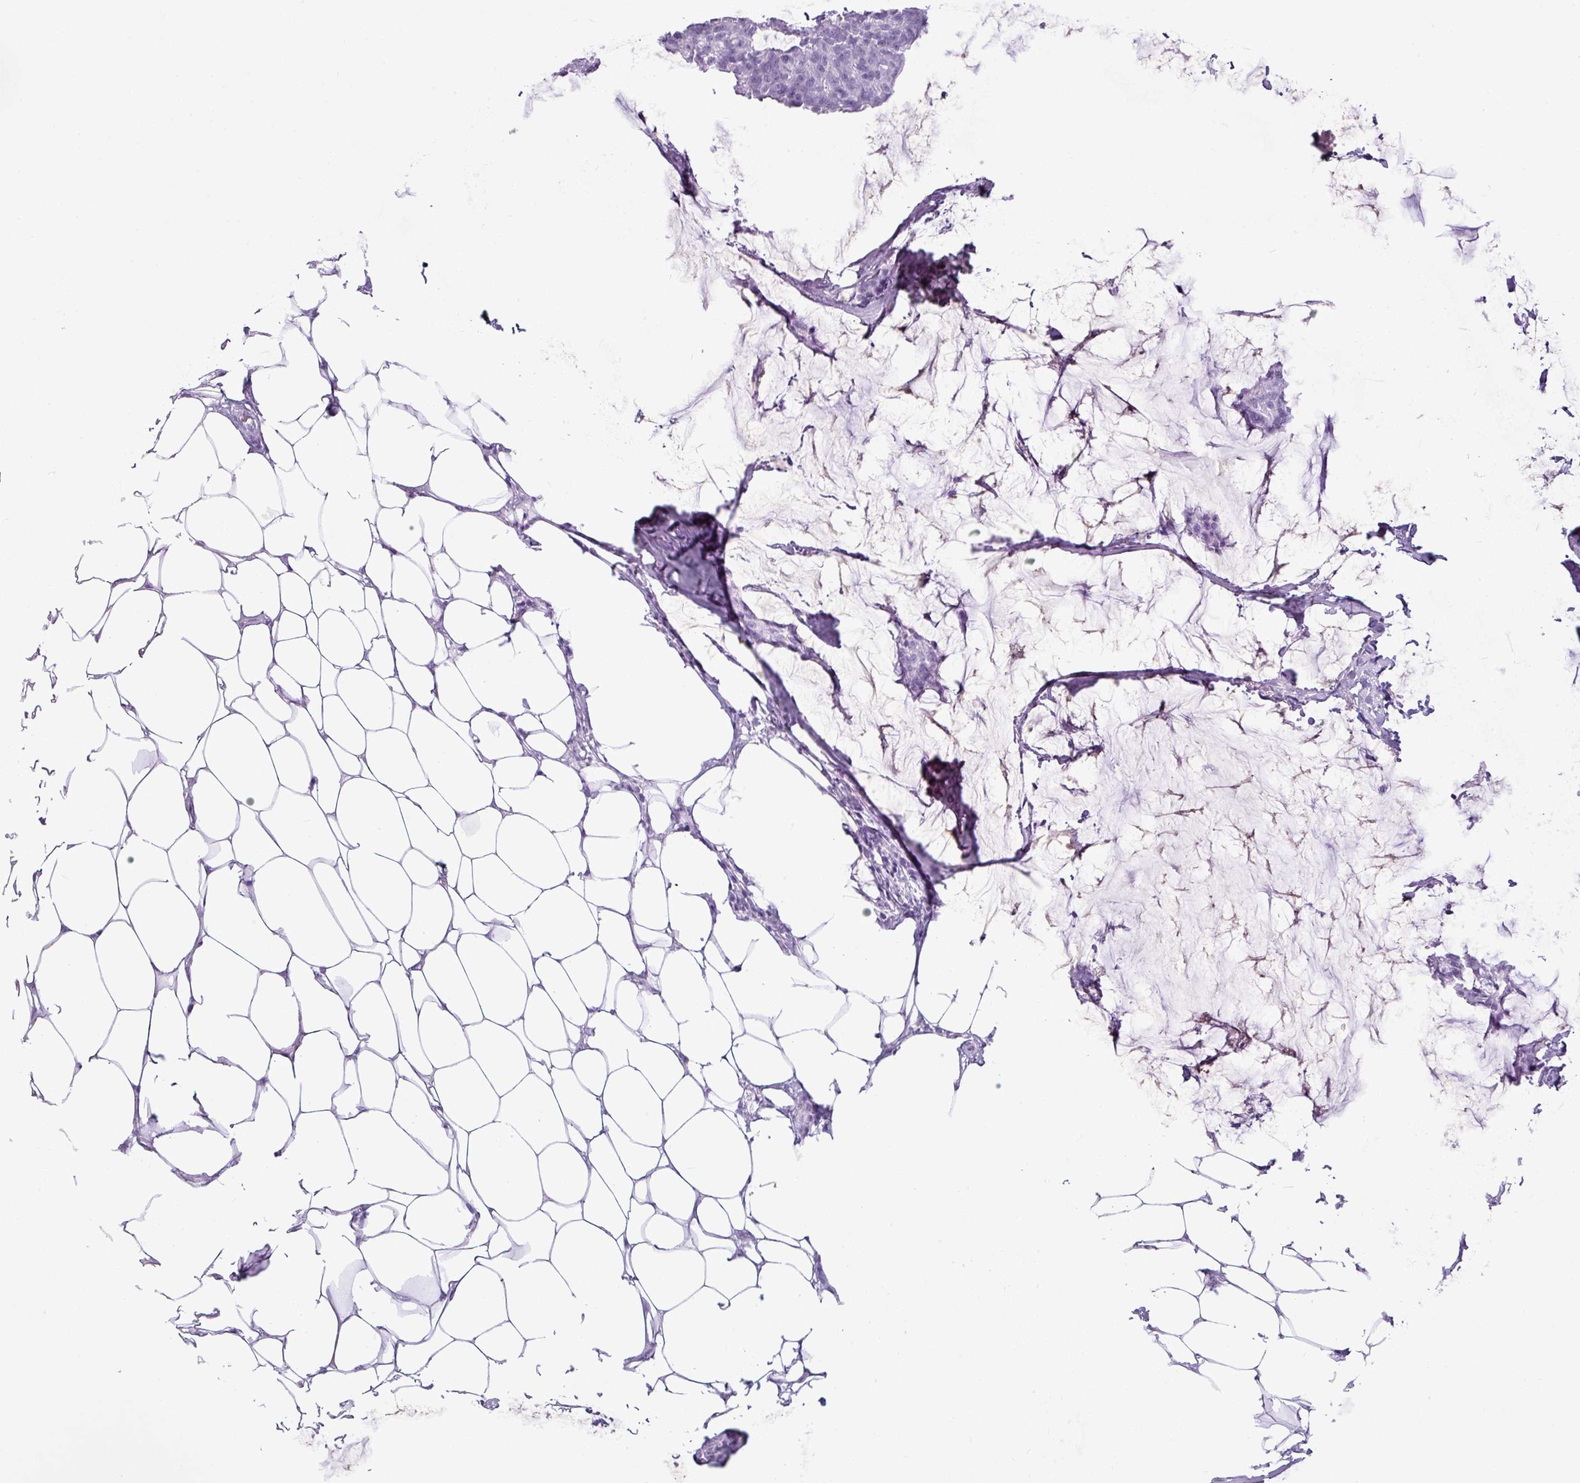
{"staining": {"intensity": "negative", "quantity": "none", "location": "none"}, "tissue": "breast cancer", "cell_type": "Tumor cells", "image_type": "cancer", "snomed": [{"axis": "morphology", "description": "Duct carcinoma"}, {"axis": "topography", "description": "Breast"}], "caption": "Breast cancer (intraductal carcinoma) was stained to show a protein in brown. There is no significant staining in tumor cells.", "gene": "AMY1B", "patient": {"sex": "female", "age": 93}}